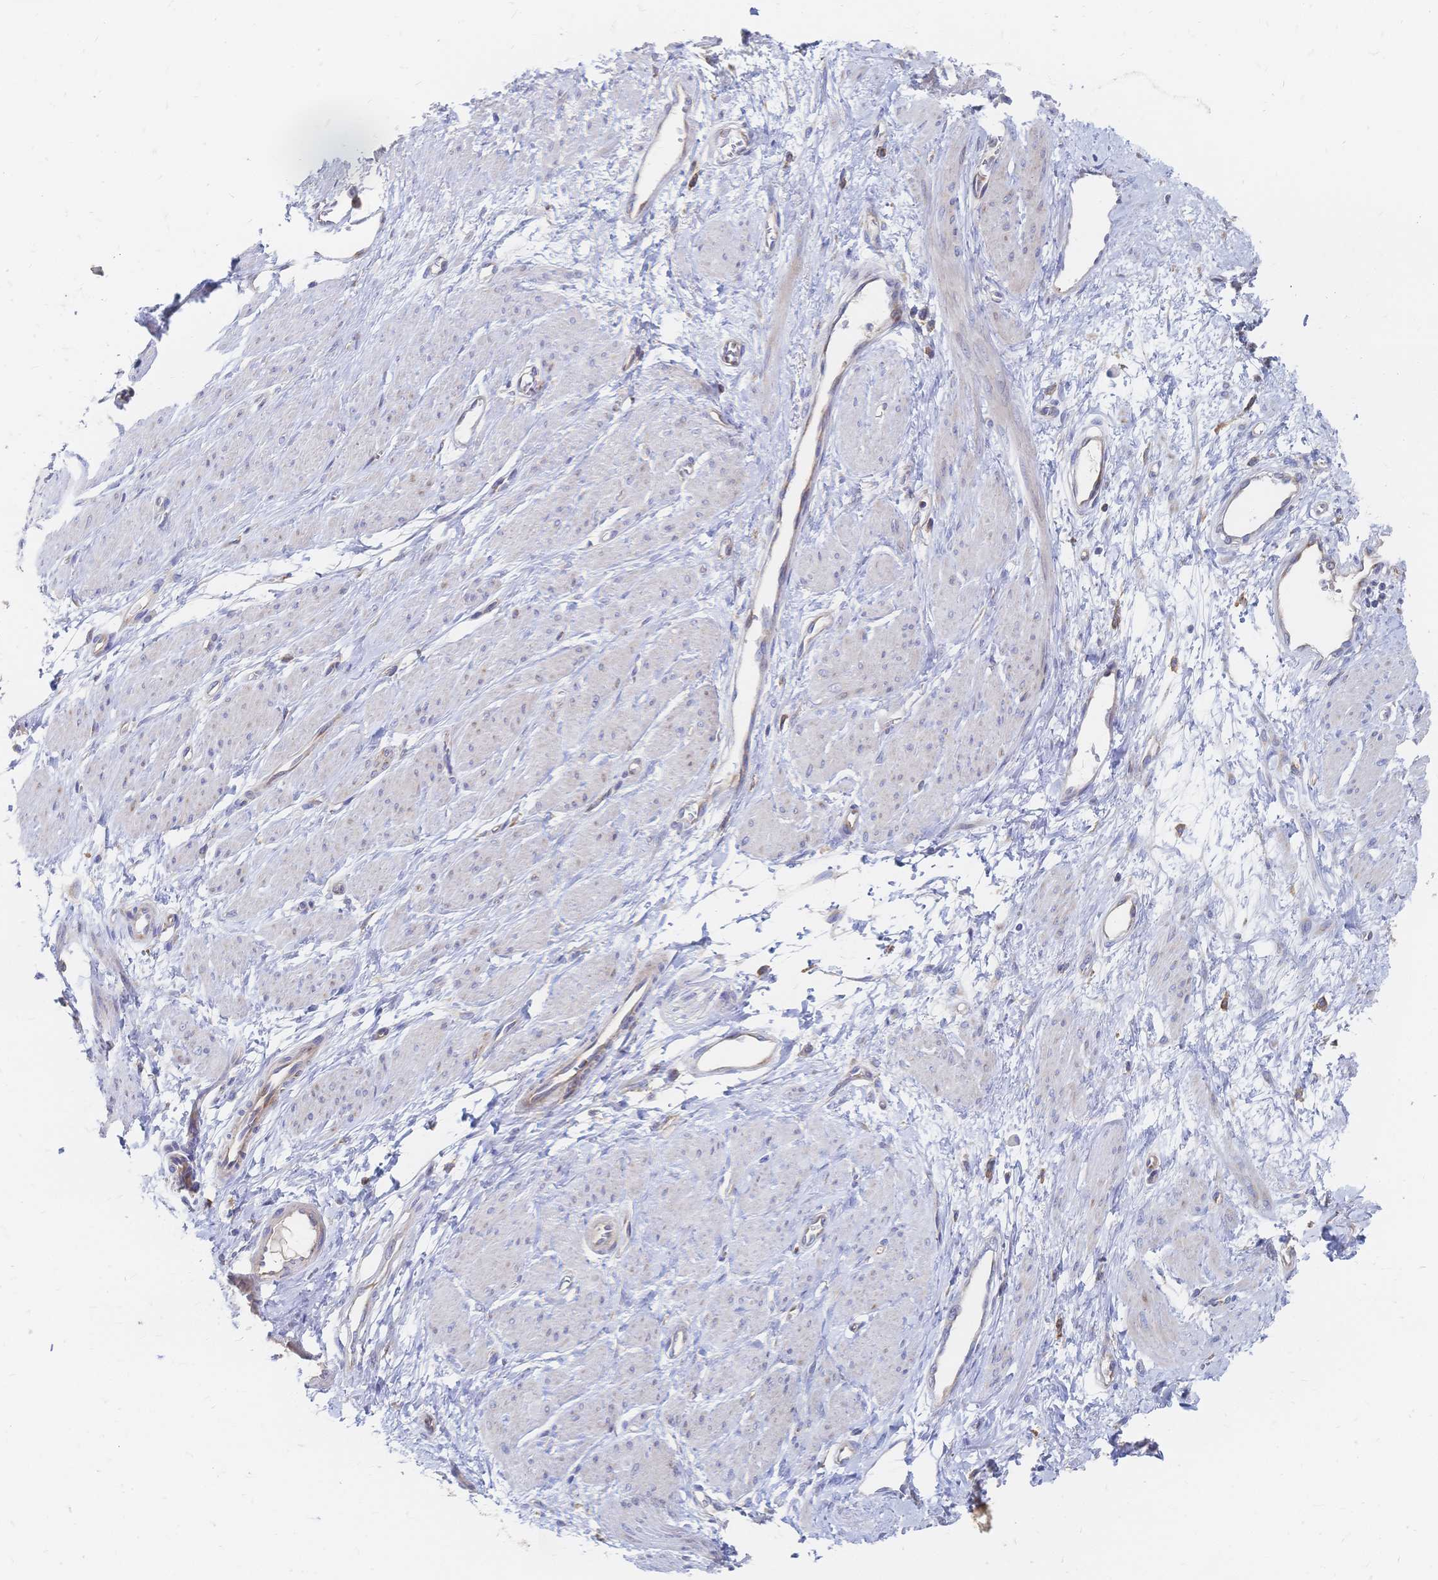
{"staining": {"intensity": "negative", "quantity": "none", "location": "none"}, "tissue": "smooth muscle", "cell_type": "Smooth muscle cells", "image_type": "normal", "snomed": [{"axis": "morphology", "description": "Normal tissue, NOS"}, {"axis": "topography", "description": "Smooth muscle"}, {"axis": "topography", "description": "Uterus"}], "caption": "IHC image of unremarkable smooth muscle stained for a protein (brown), which exhibits no positivity in smooth muscle cells.", "gene": "SORBS1", "patient": {"sex": "female", "age": 39}}